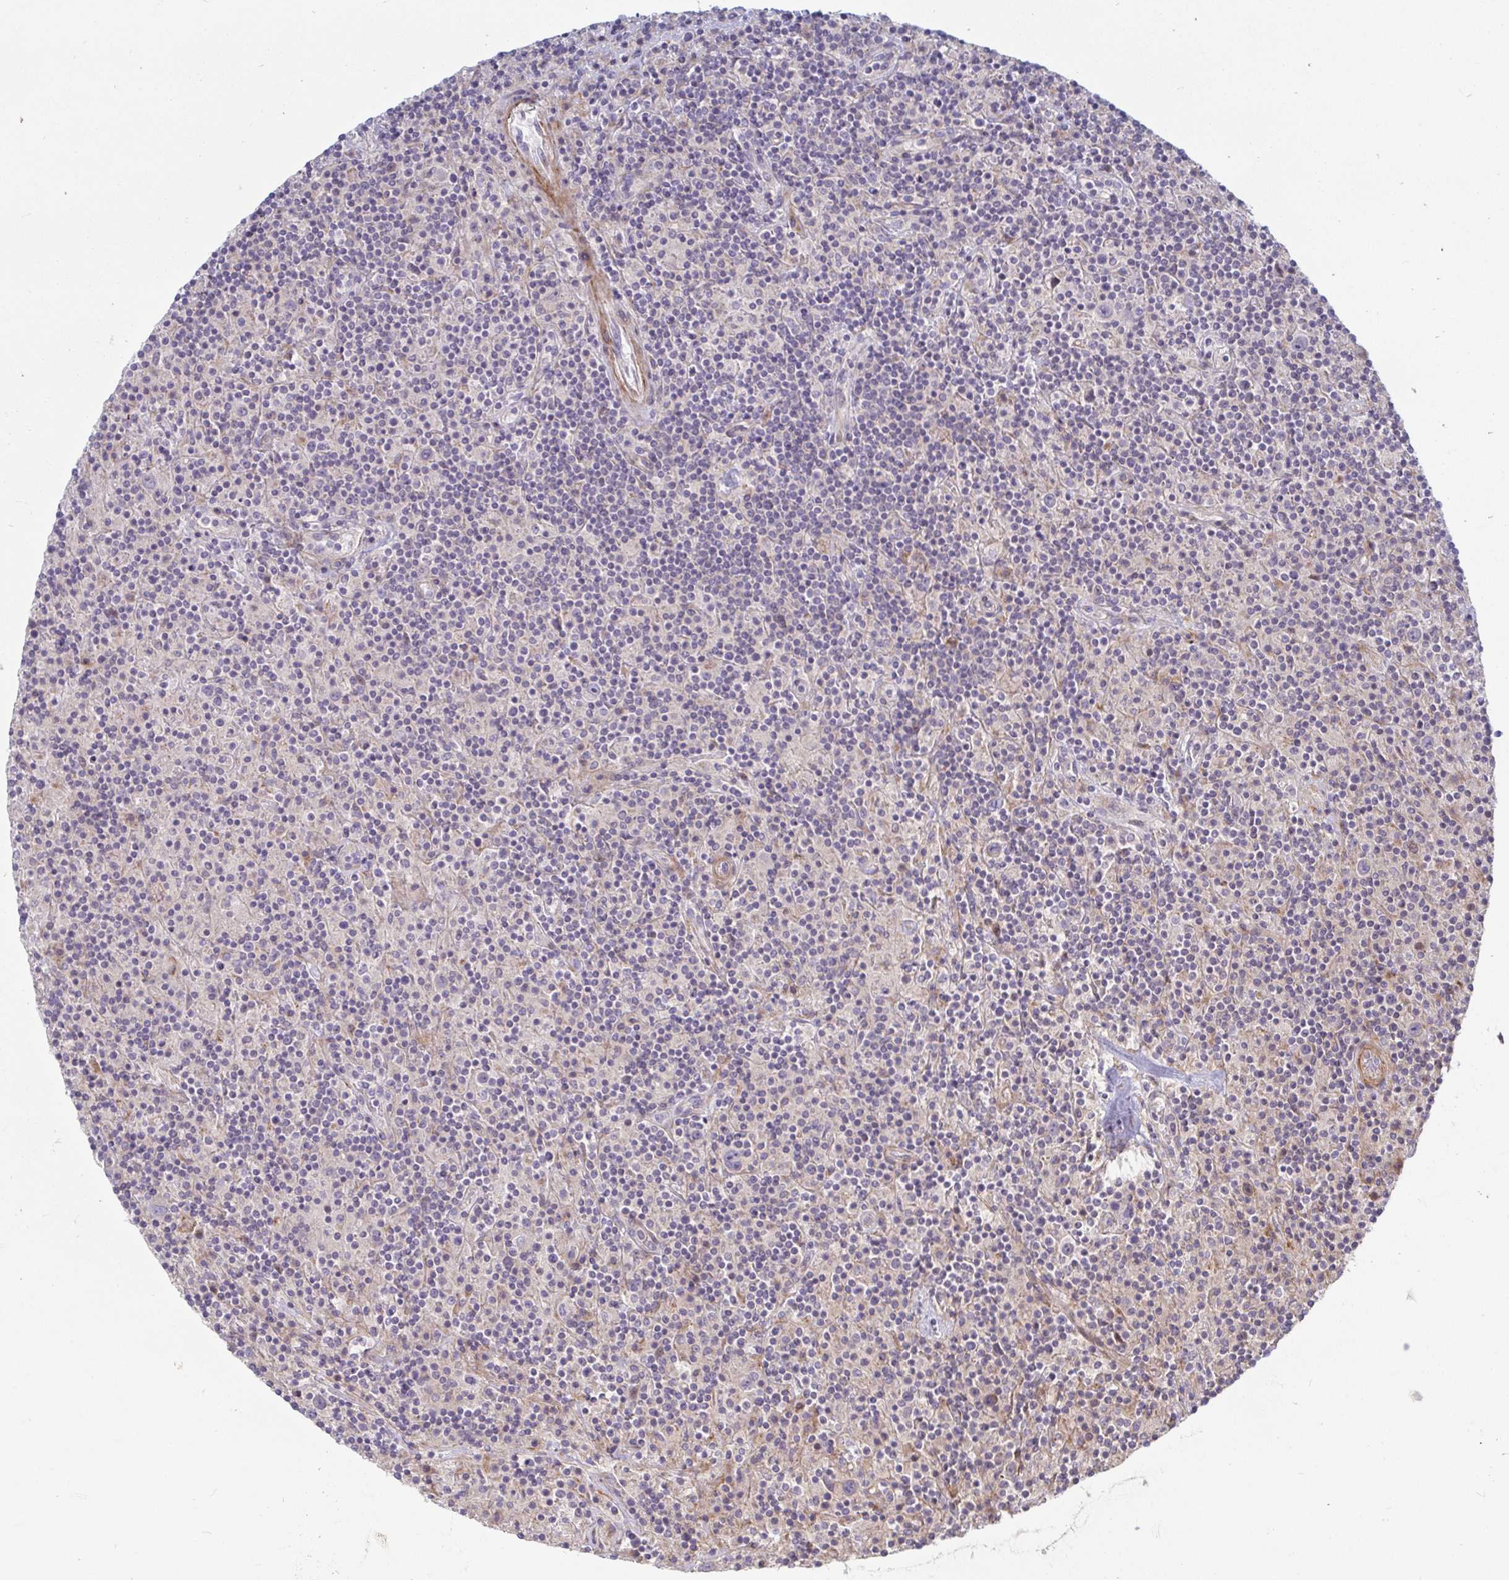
{"staining": {"intensity": "negative", "quantity": "none", "location": "none"}, "tissue": "lymphoma", "cell_type": "Tumor cells", "image_type": "cancer", "snomed": [{"axis": "morphology", "description": "Hodgkin's disease, NOS"}, {"axis": "topography", "description": "Lymph node"}], "caption": "Immunohistochemical staining of human Hodgkin's disease reveals no significant positivity in tumor cells.", "gene": "SSH2", "patient": {"sex": "male", "age": 70}}